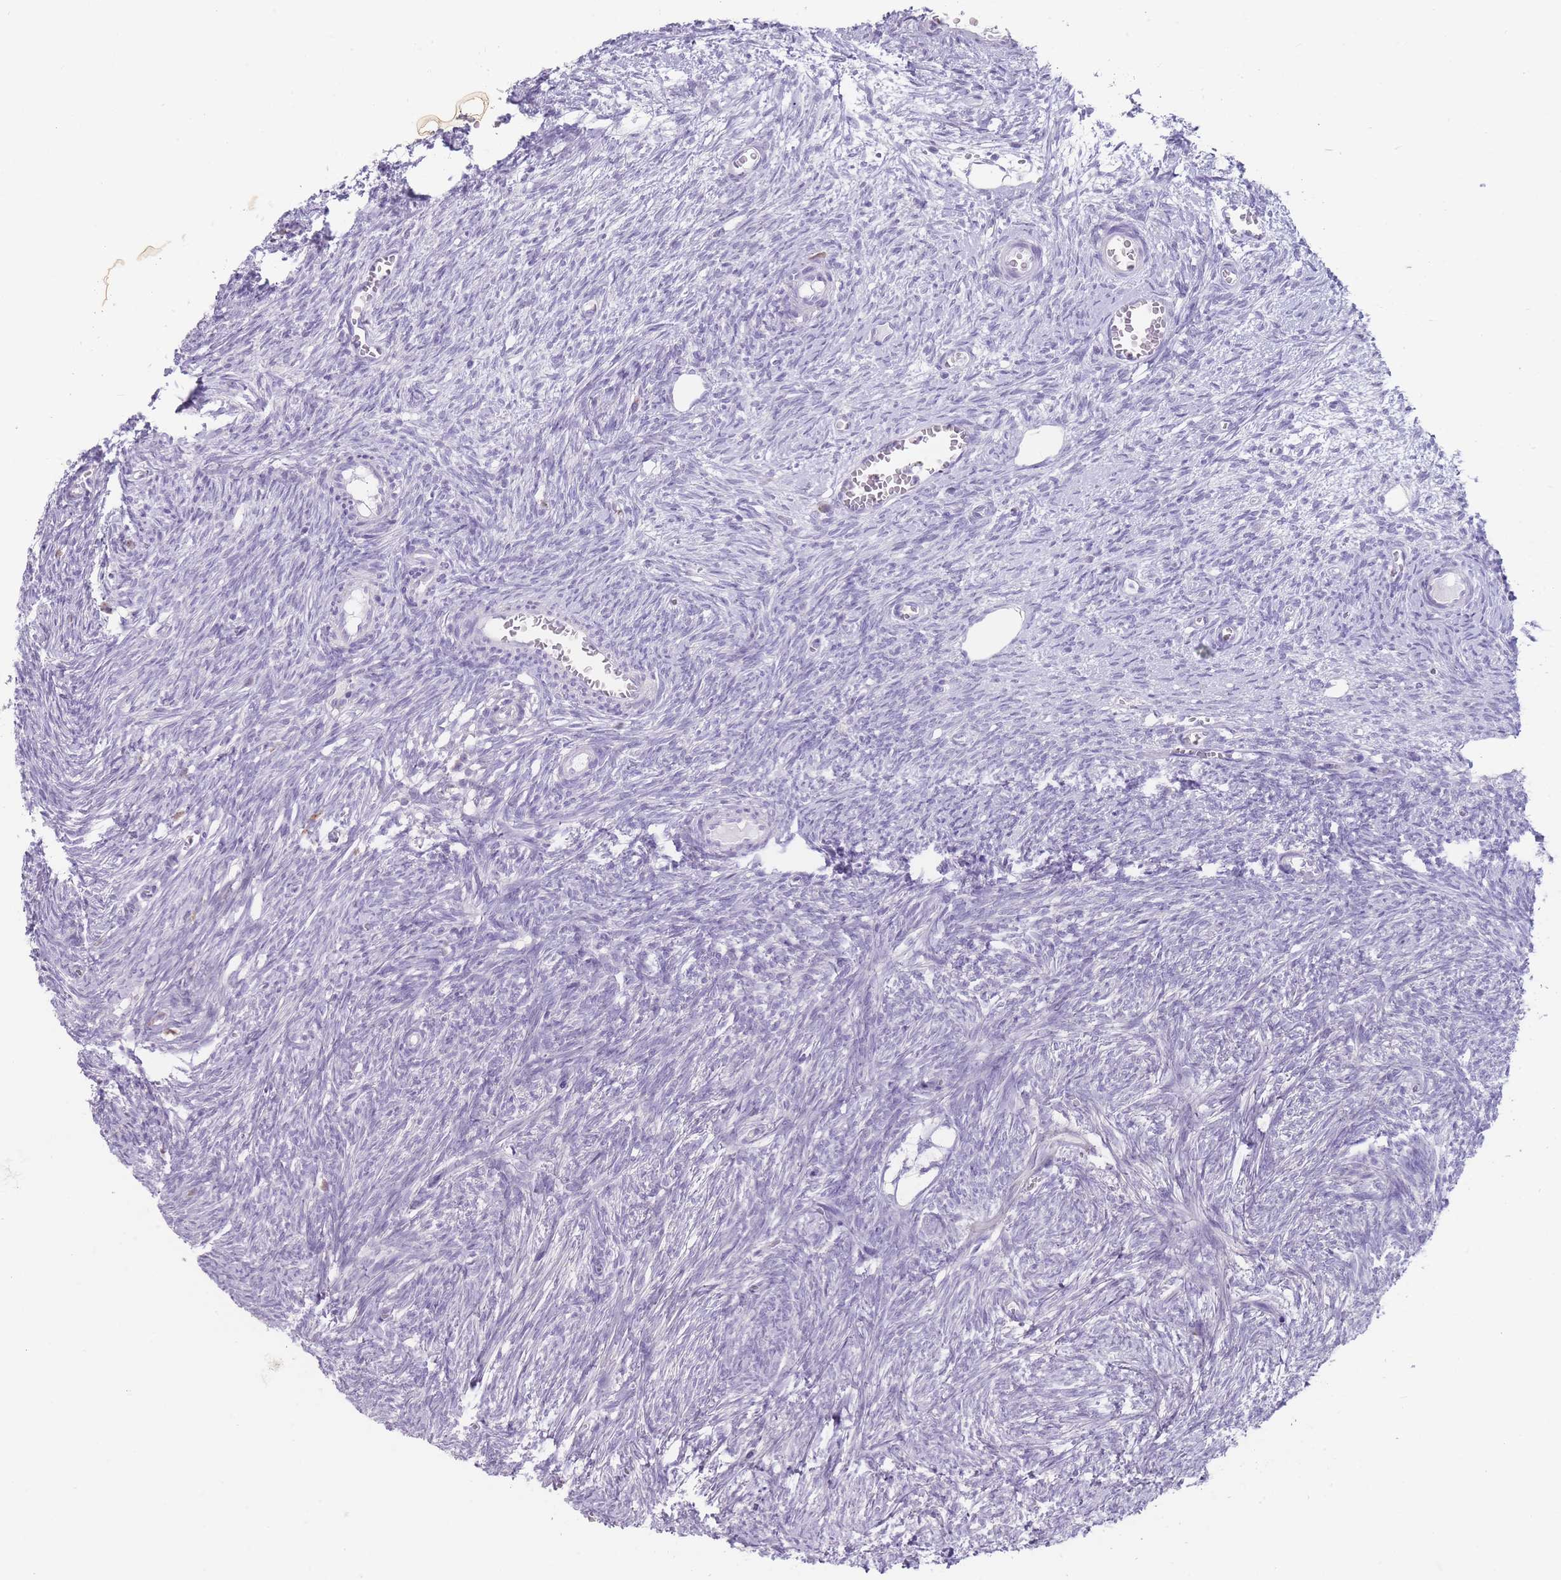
{"staining": {"intensity": "negative", "quantity": "none", "location": "none"}, "tissue": "ovary", "cell_type": "Ovarian stroma cells", "image_type": "normal", "snomed": [{"axis": "morphology", "description": "Normal tissue, NOS"}, {"axis": "topography", "description": "Ovary"}], "caption": "This is an IHC micrograph of normal ovary. There is no expression in ovarian stroma cells.", "gene": "PAIP2B", "patient": {"sex": "female", "age": 44}}